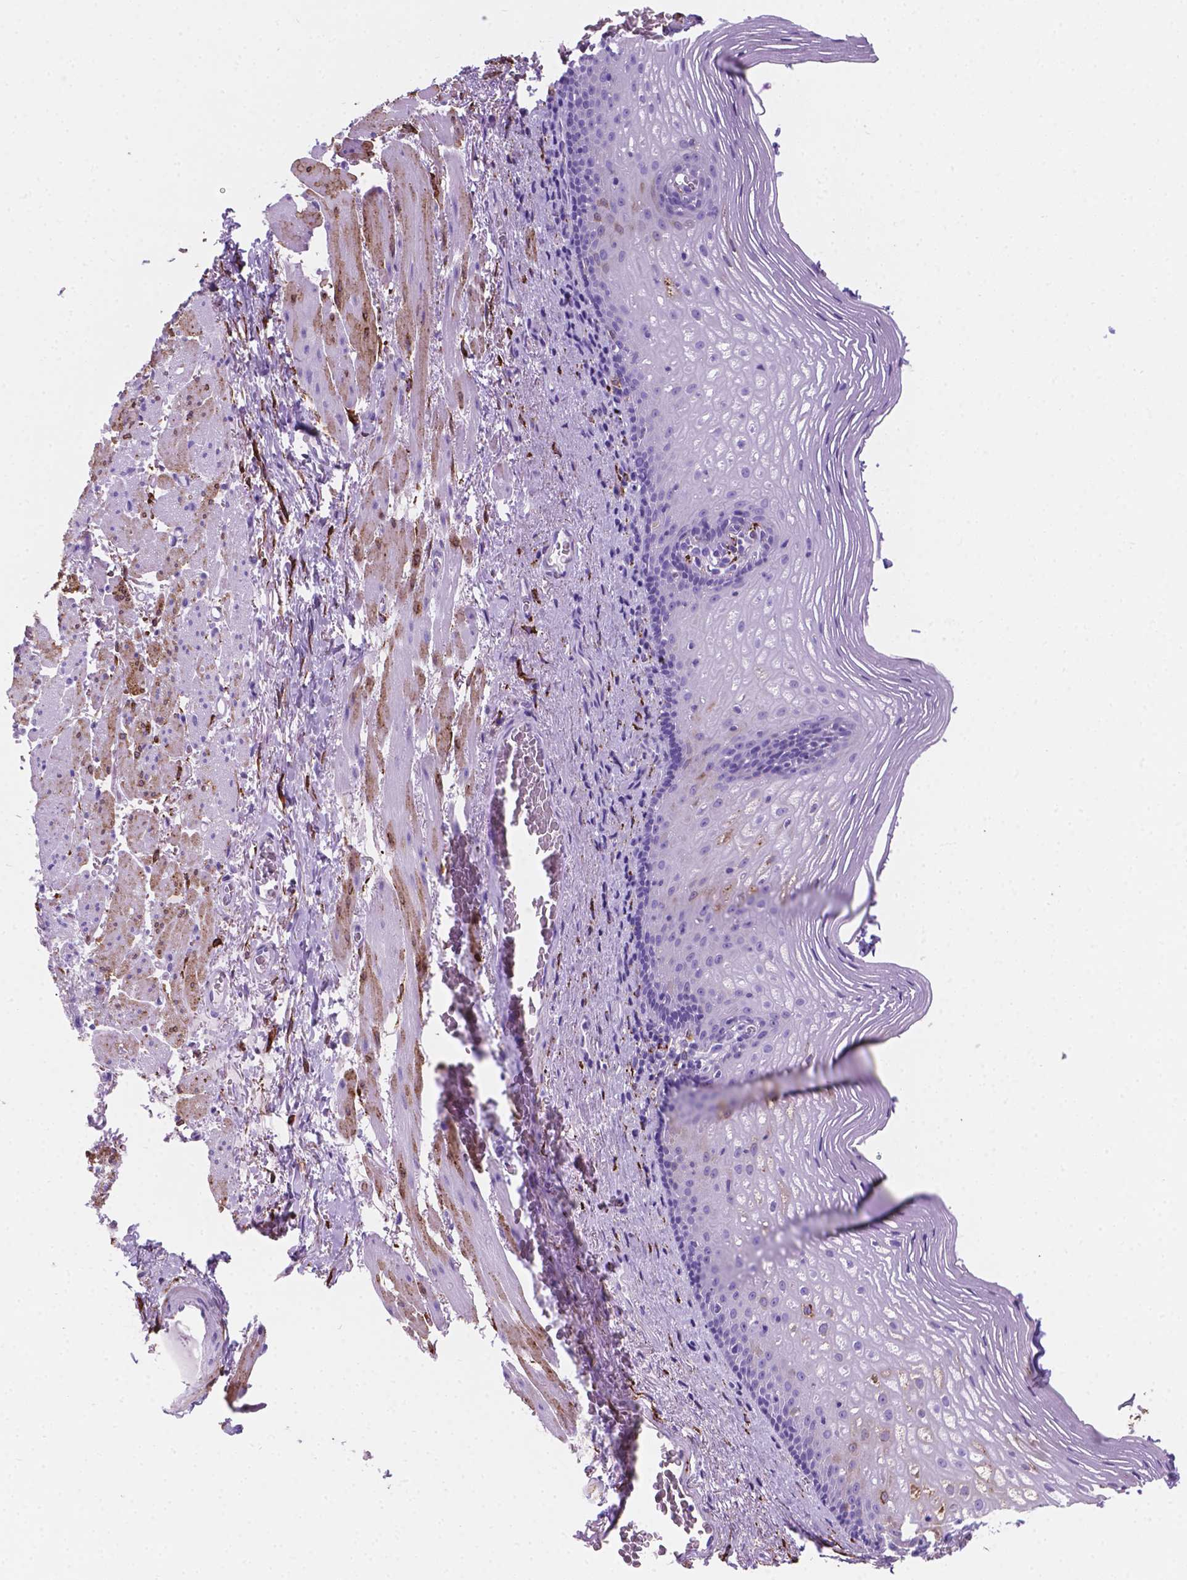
{"staining": {"intensity": "moderate", "quantity": "<25%", "location": "cytoplasmic/membranous"}, "tissue": "esophagus", "cell_type": "Squamous epithelial cells", "image_type": "normal", "snomed": [{"axis": "morphology", "description": "Normal tissue, NOS"}, {"axis": "topography", "description": "Esophagus"}], "caption": "High-magnification brightfield microscopy of normal esophagus stained with DAB (3,3'-diaminobenzidine) (brown) and counterstained with hematoxylin (blue). squamous epithelial cells exhibit moderate cytoplasmic/membranous positivity is appreciated in approximately<25% of cells. The staining was performed using DAB (3,3'-diaminobenzidine), with brown indicating positive protein expression. Nuclei are stained blue with hematoxylin.", "gene": "MACF1", "patient": {"sex": "male", "age": 76}}